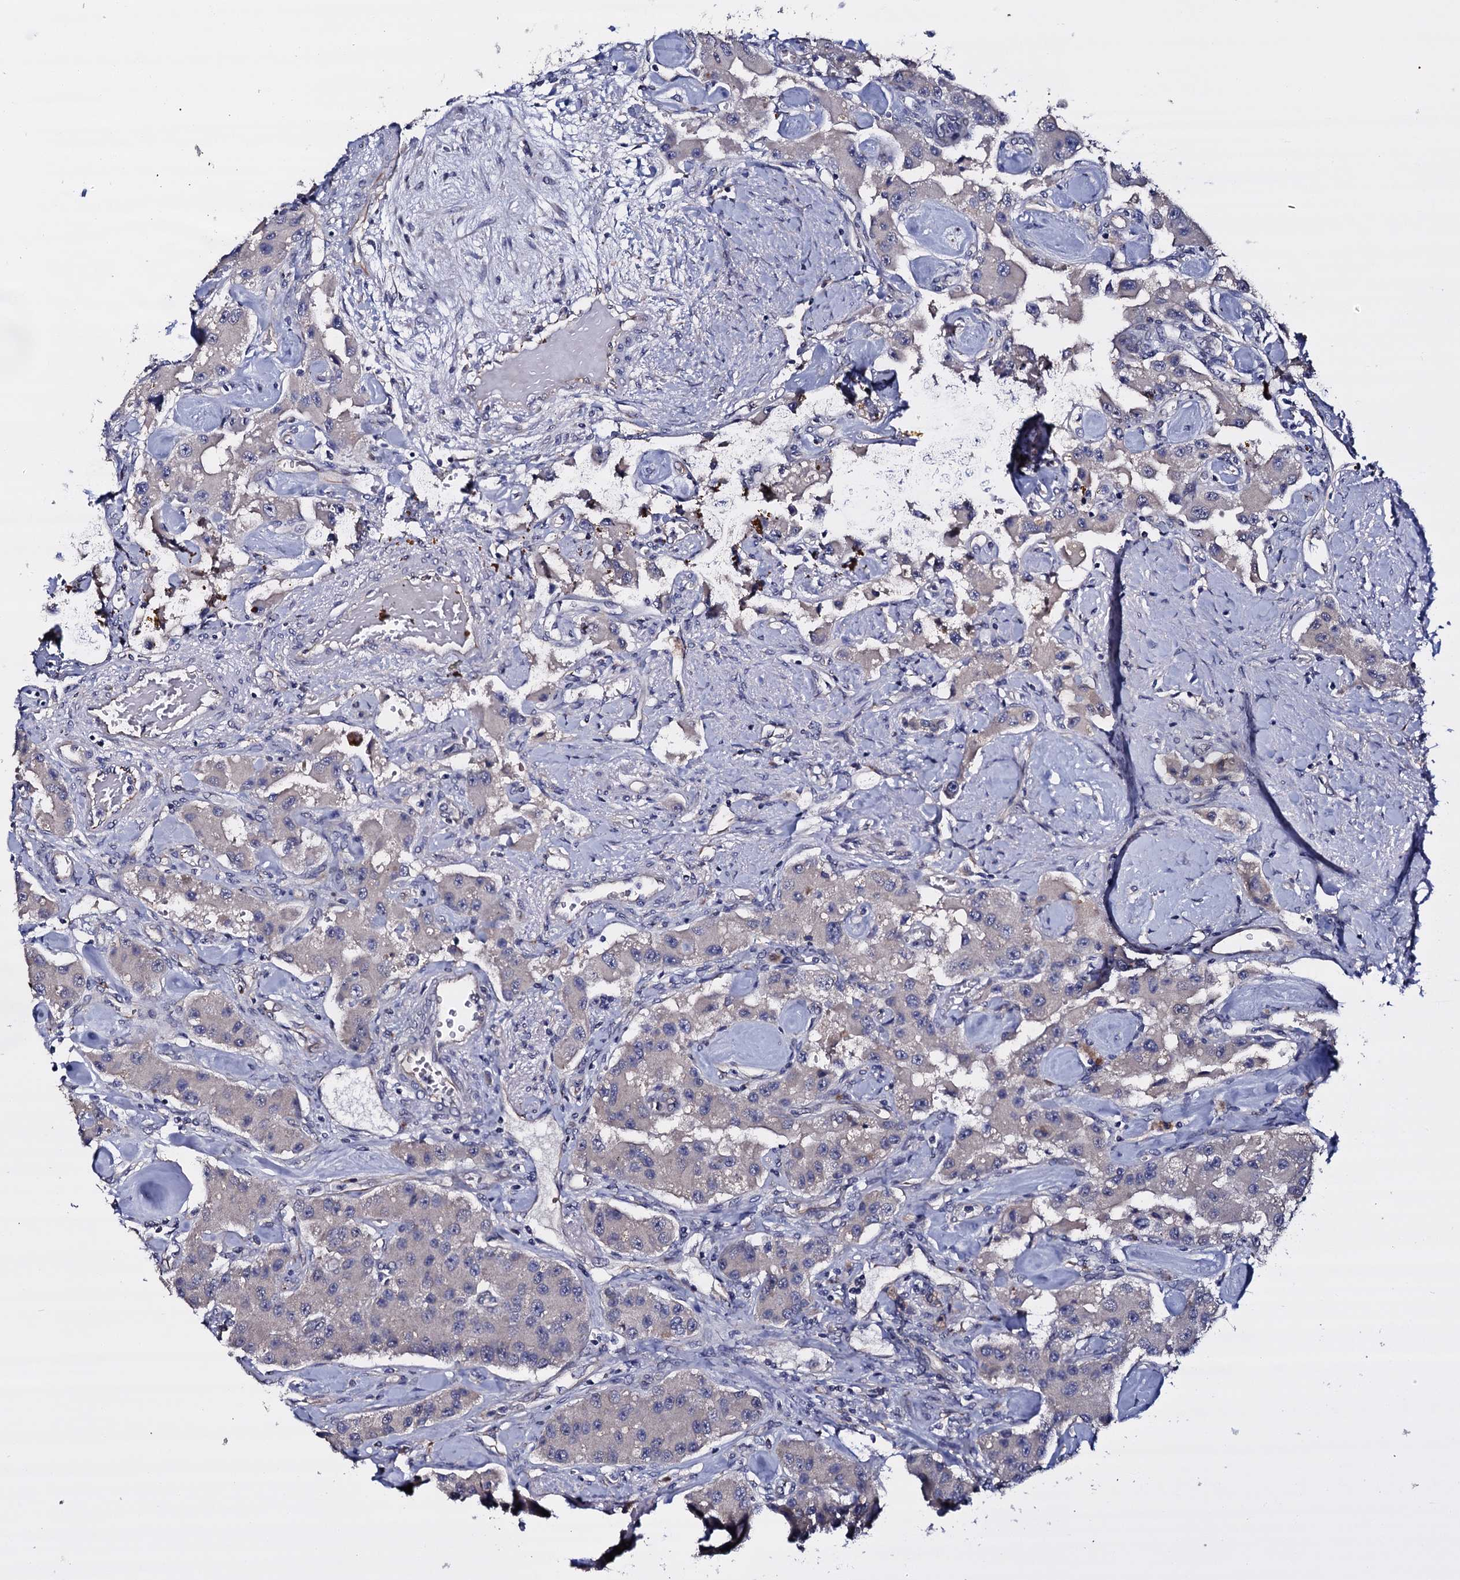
{"staining": {"intensity": "negative", "quantity": "none", "location": "none"}, "tissue": "carcinoid", "cell_type": "Tumor cells", "image_type": "cancer", "snomed": [{"axis": "morphology", "description": "Carcinoid, malignant, NOS"}, {"axis": "topography", "description": "Pancreas"}], "caption": "An image of human malignant carcinoid is negative for staining in tumor cells. (DAB (3,3'-diaminobenzidine) immunohistochemistry (IHC) with hematoxylin counter stain).", "gene": "BCL2L14", "patient": {"sex": "male", "age": 41}}